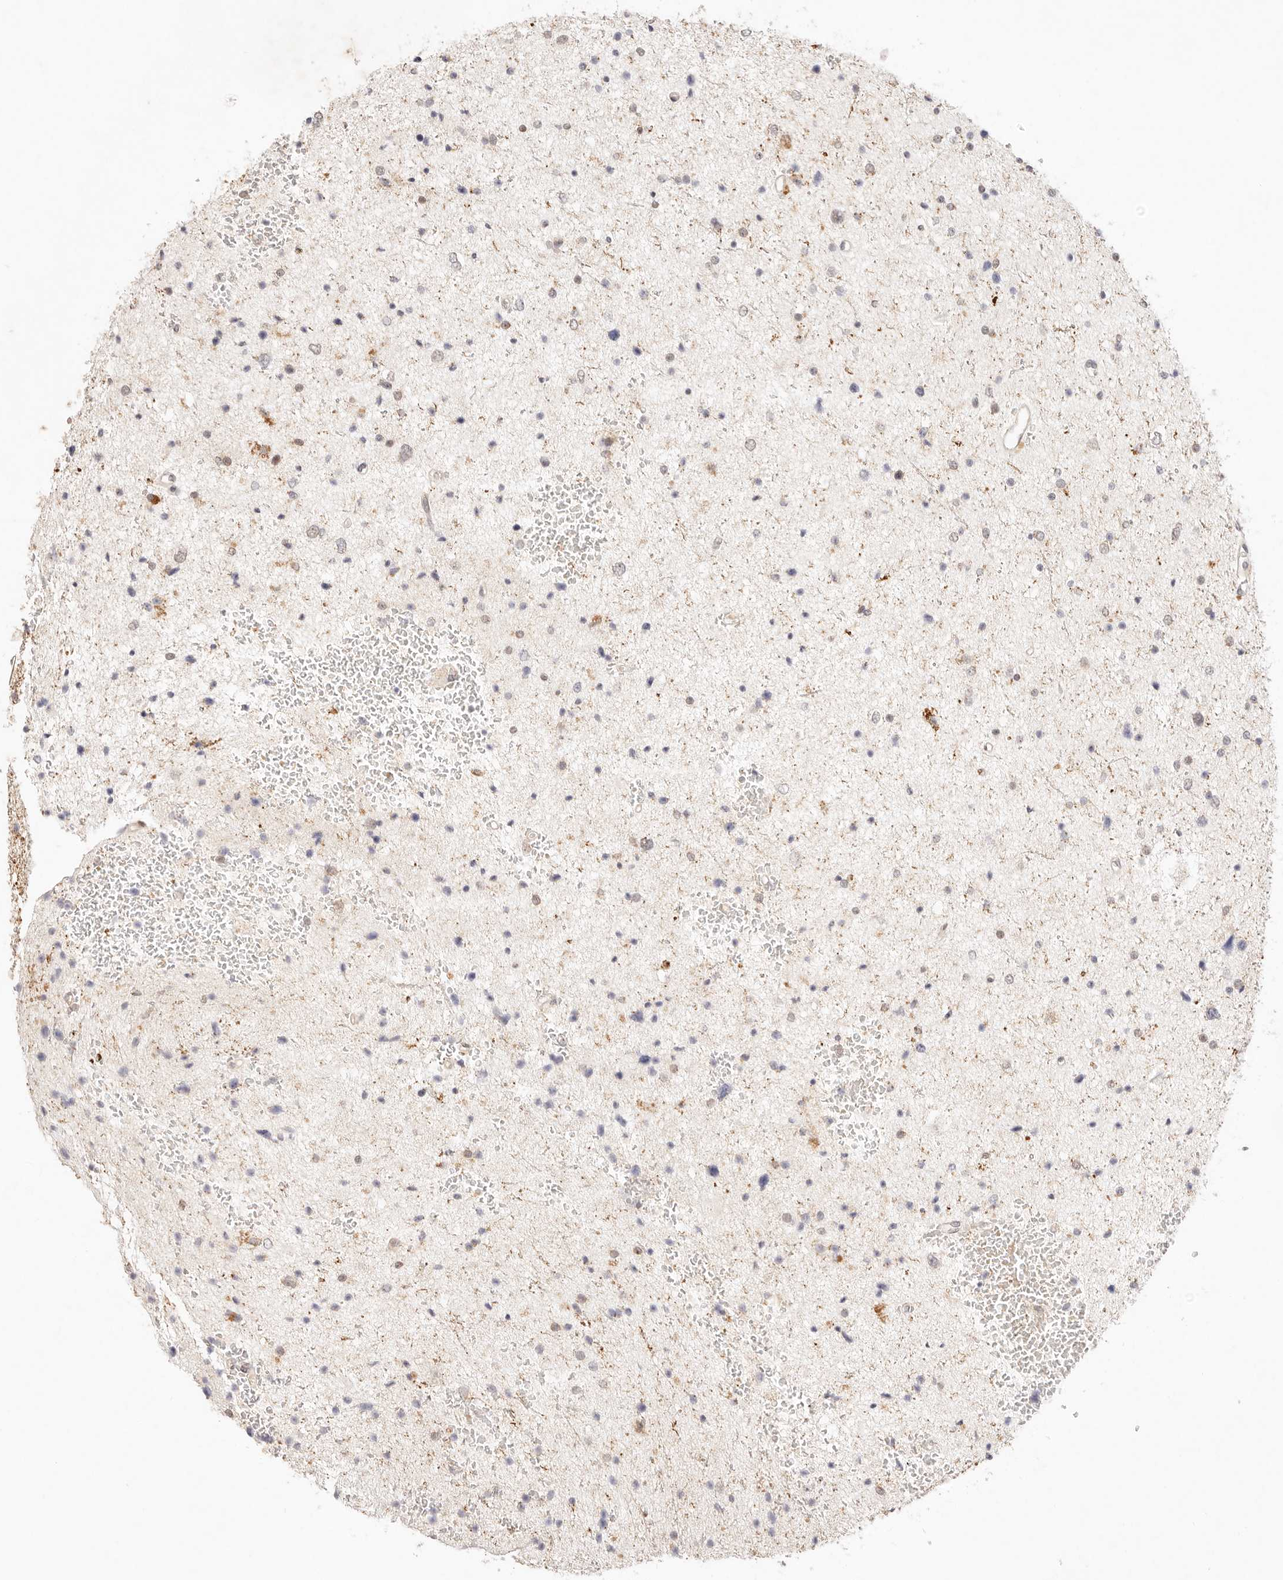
{"staining": {"intensity": "weak", "quantity": "25%-75%", "location": "nuclear"}, "tissue": "glioma", "cell_type": "Tumor cells", "image_type": "cancer", "snomed": [{"axis": "morphology", "description": "Glioma, malignant, Low grade"}, {"axis": "topography", "description": "Cerebral cortex"}], "caption": "Protein staining of glioma tissue shows weak nuclear expression in about 25%-75% of tumor cells.", "gene": "GPR156", "patient": {"sex": "female", "age": 39}}